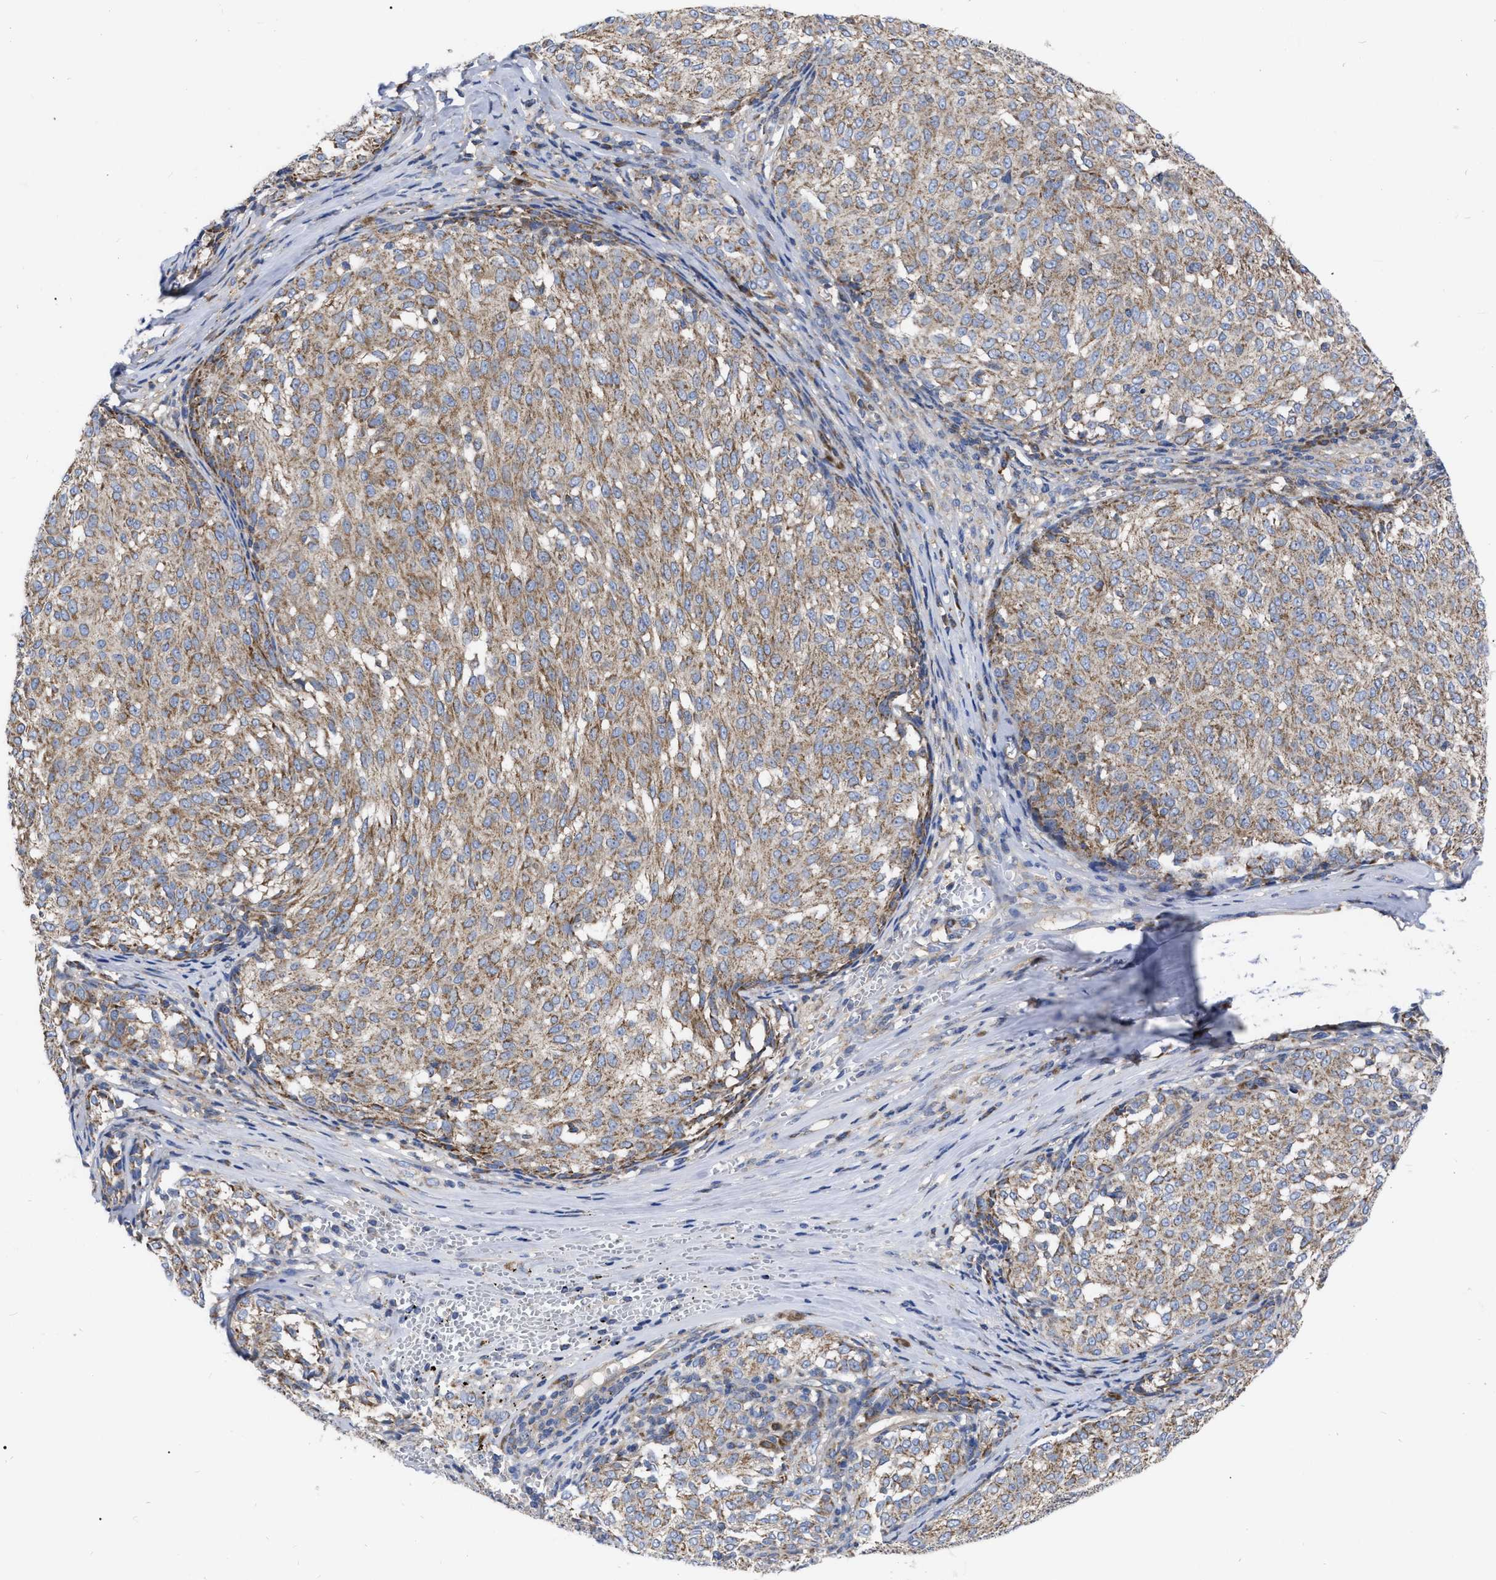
{"staining": {"intensity": "moderate", "quantity": ">75%", "location": "cytoplasmic/membranous"}, "tissue": "melanoma", "cell_type": "Tumor cells", "image_type": "cancer", "snomed": [{"axis": "morphology", "description": "Malignant melanoma, NOS"}, {"axis": "topography", "description": "Skin"}], "caption": "Protein analysis of malignant melanoma tissue shows moderate cytoplasmic/membranous positivity in about >75% of tumor cells.", "gene": "CDKN2C", "patient": {"sex": "female", "age": 72}}